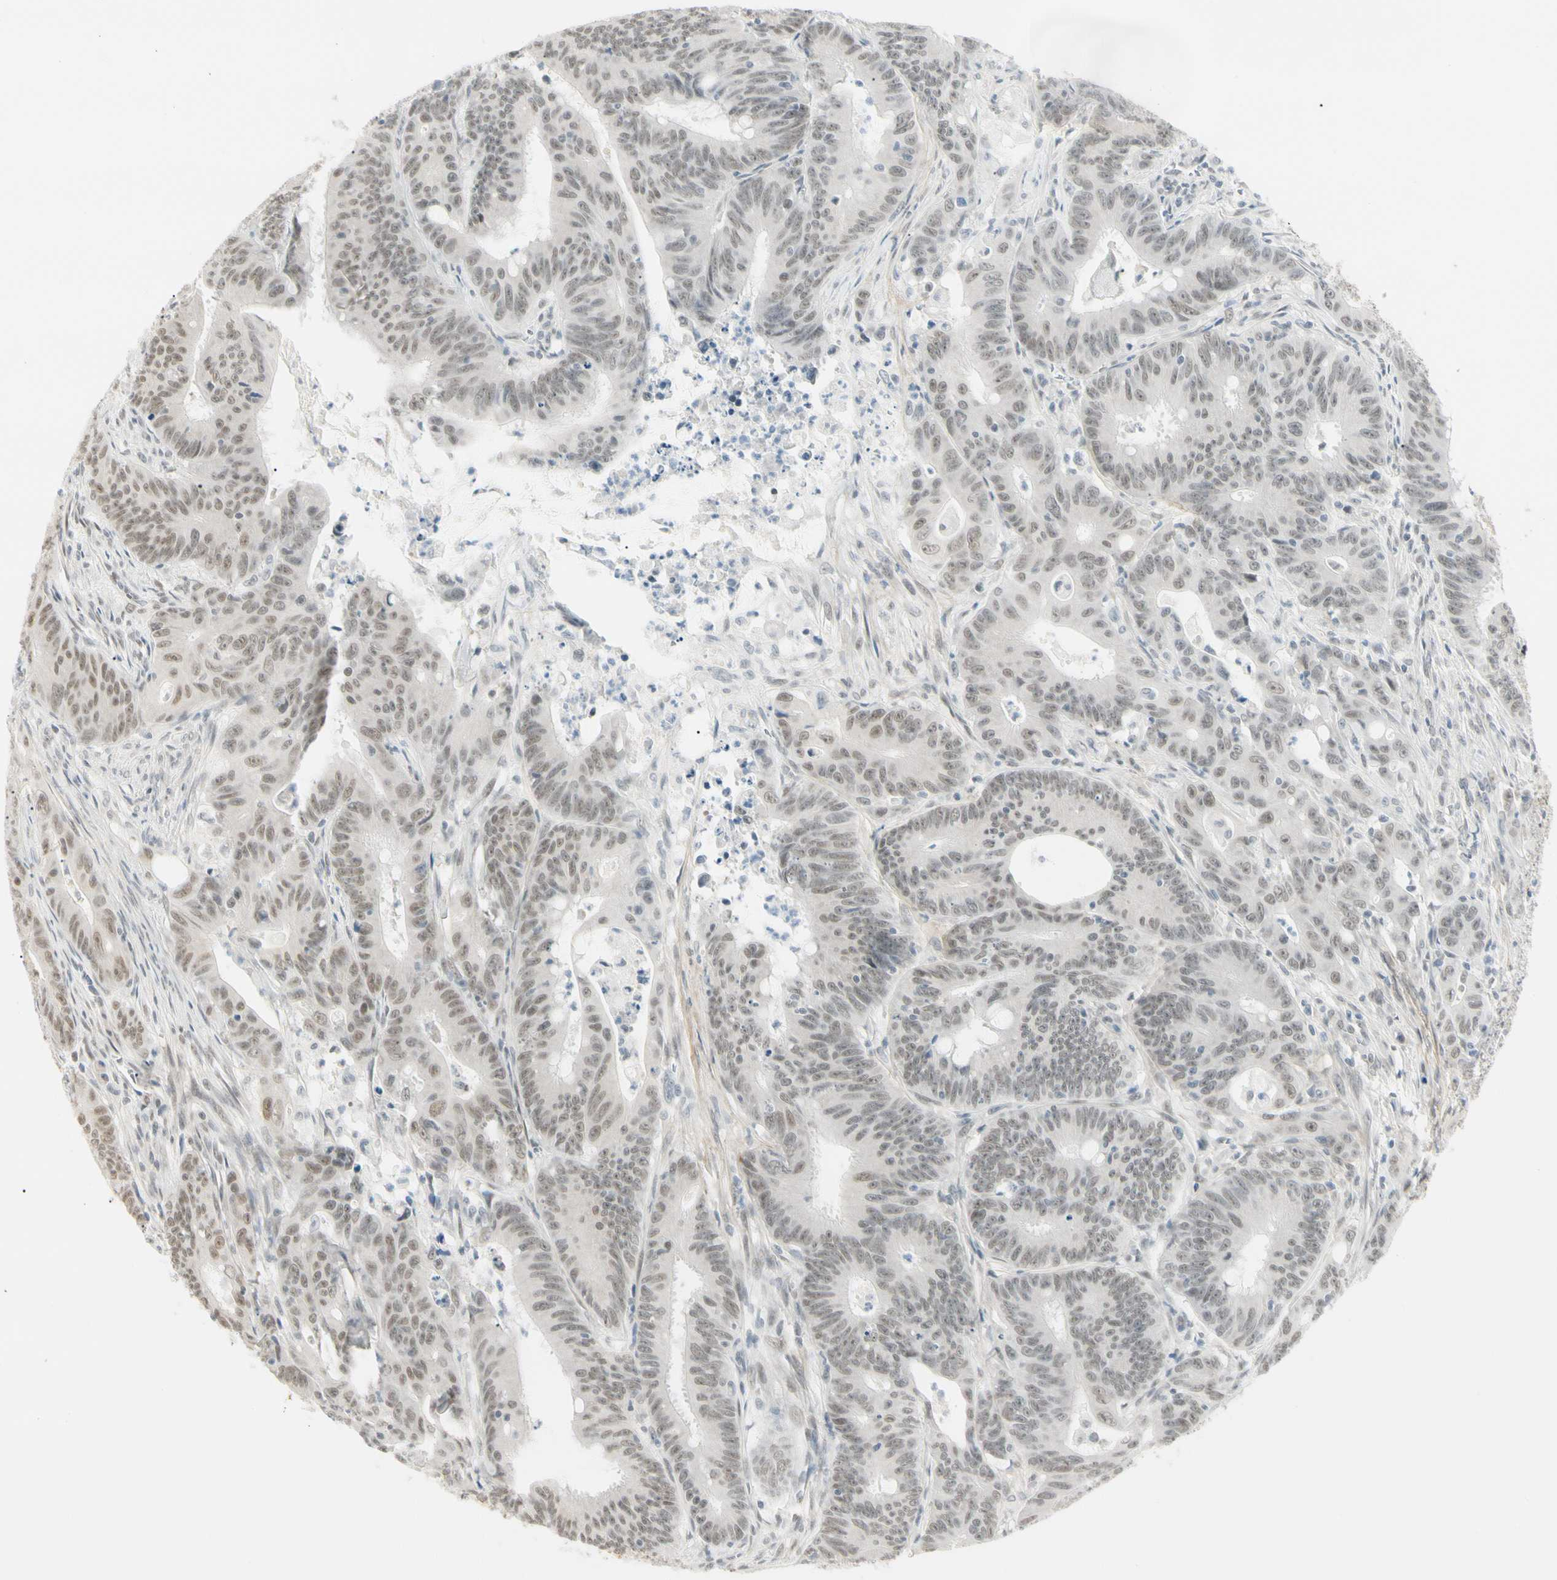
{"staining": {"intensity": "weak", "quantity": ">75%", "location": "nuclear"}, "tissue": "colorectal cancer", "cell_type": "Tumor cells", "image_type": "cancer", "snomed": [{"axis": "morphology", "description": "Adenocarcinoma, NOS"}, {"axis": "topography", "description": "Colon"}], "caption": "DAB (3,3'-diaminobenzidine) immunohistochemical staining of human colorectal cancer (adenocarcinoma) reveals weak nuclear protein staining in approximately >75% of tumor cells. (DAB (3,3'-diaminobenzidine) IHC with brightfield microscopy, high magnification).", "gene": "ASPN", "patient": {"sex": "male", "age": 45}}